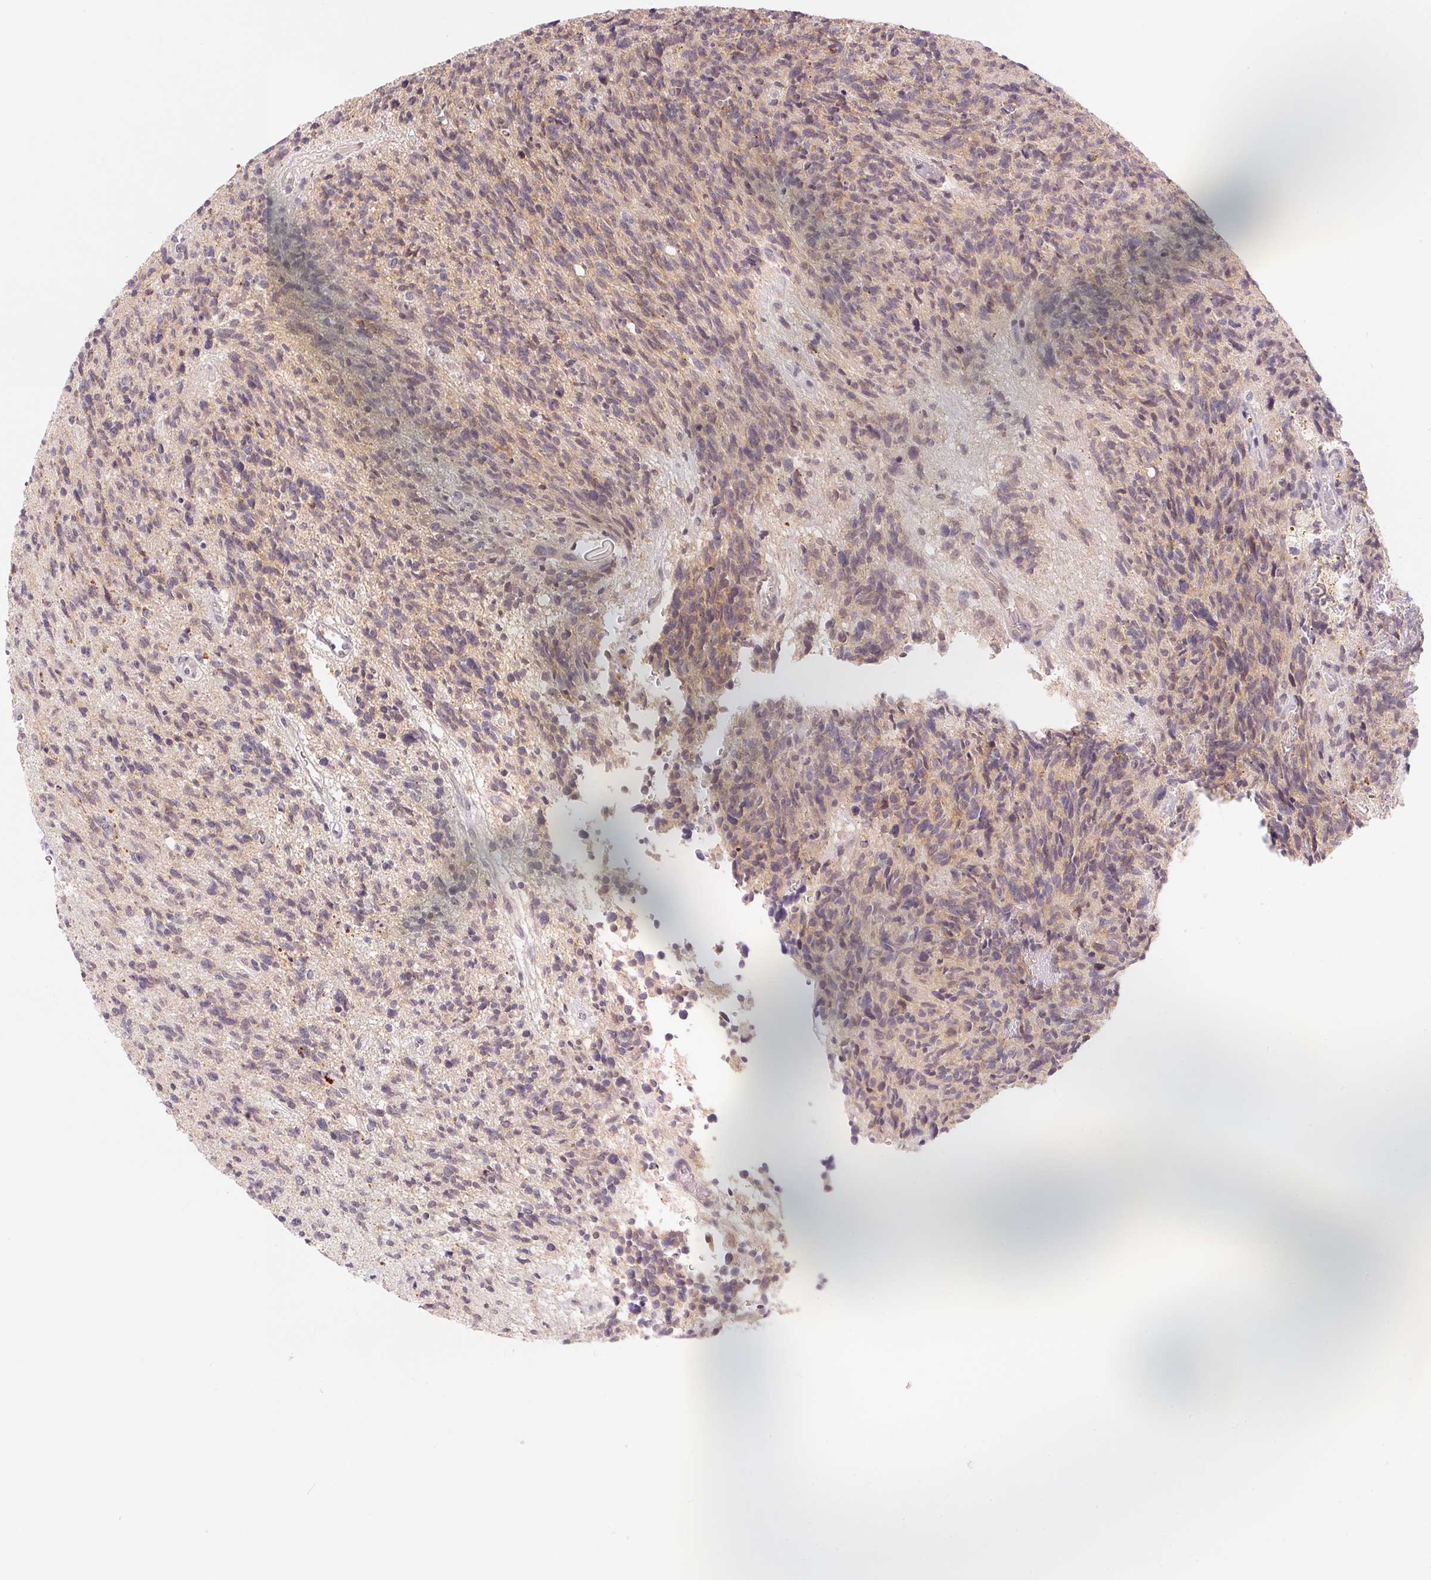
{"staining": {"intensity": "weak", "quantity": "<25%", "location": "cytoplasmic/membranous"}, "tissue": "glioma", "cell_type": "Tumor cells", "image_type": "cancer", "snomed": [{"axis": "morphology", "description": "Glioma, malignant, High grade"}, {"axis": "topography", "description": "Brain"}], "caption": "A photomicrograph of human glioma is negative for staining in tumor cells.", "gene": "BNIP5", "patient": {"sex": "male", "age": 29}}